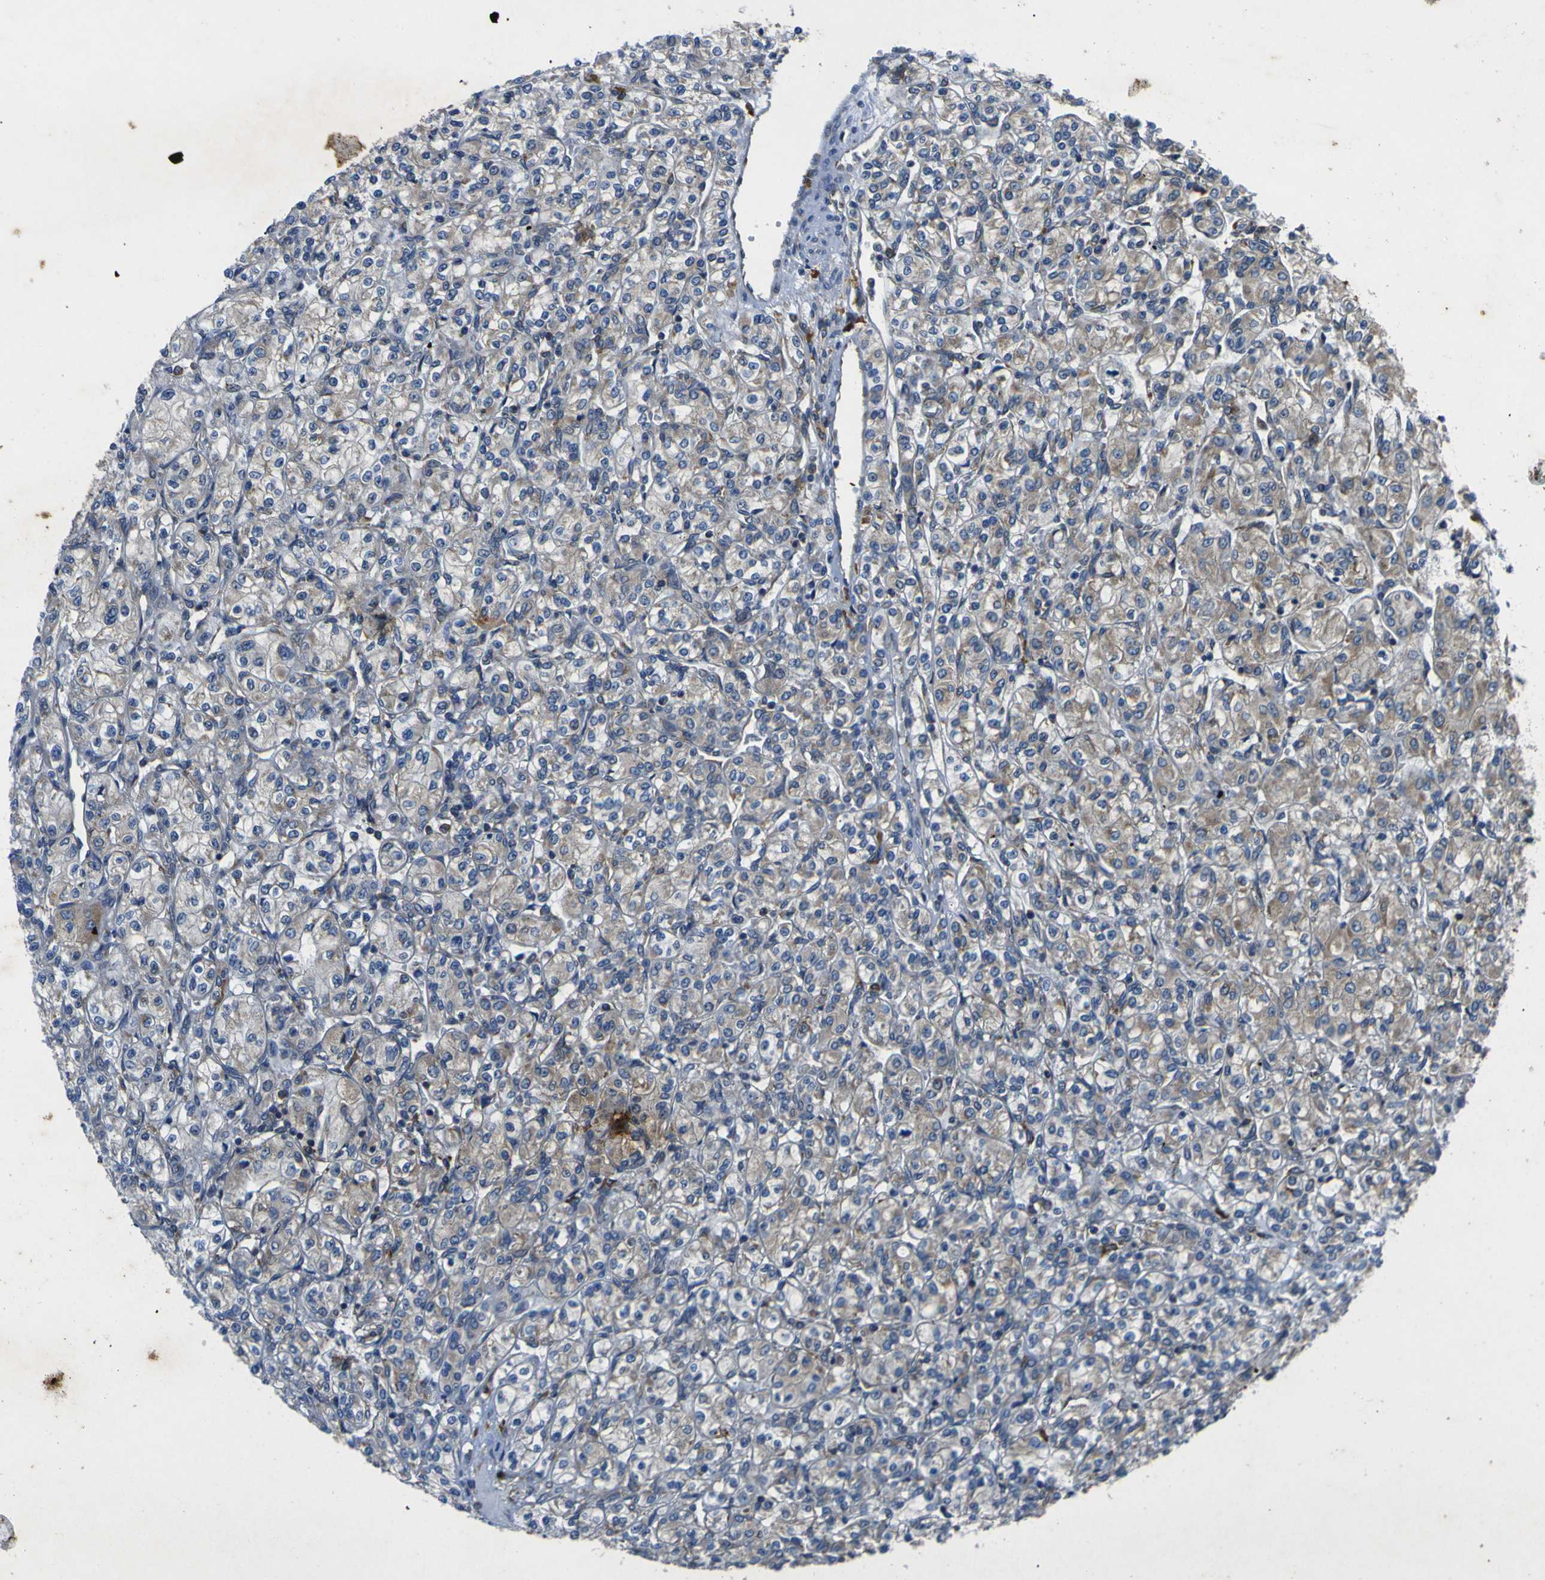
{"staining": {"intensity": "negative", "quantity": "none", "location": "none"}, "tissue": "renal cancer", "cell_type": "Tumor cells", "image_type": "cancer", "snomed": [{"axis": "morphology", "description": "Adenocarcinoma, NOS"}, {"axis": "topography", "description": "Kidney"}], "caption": "This histopathology image is of adenocarcinoma (renal) stained with immunohistochemistry to label a protein in brown with the nuclei are counter-stained blue. There is no staining in tumor cells. Brightfield microscopy of immunohistochemistry stained with DAB (3,3'-diaminobenzidine) (brown) and hematoxylin (blue), captured at high magnification.", "gene": "RPSA", "patient": {"sex": "male", "age": 77}}